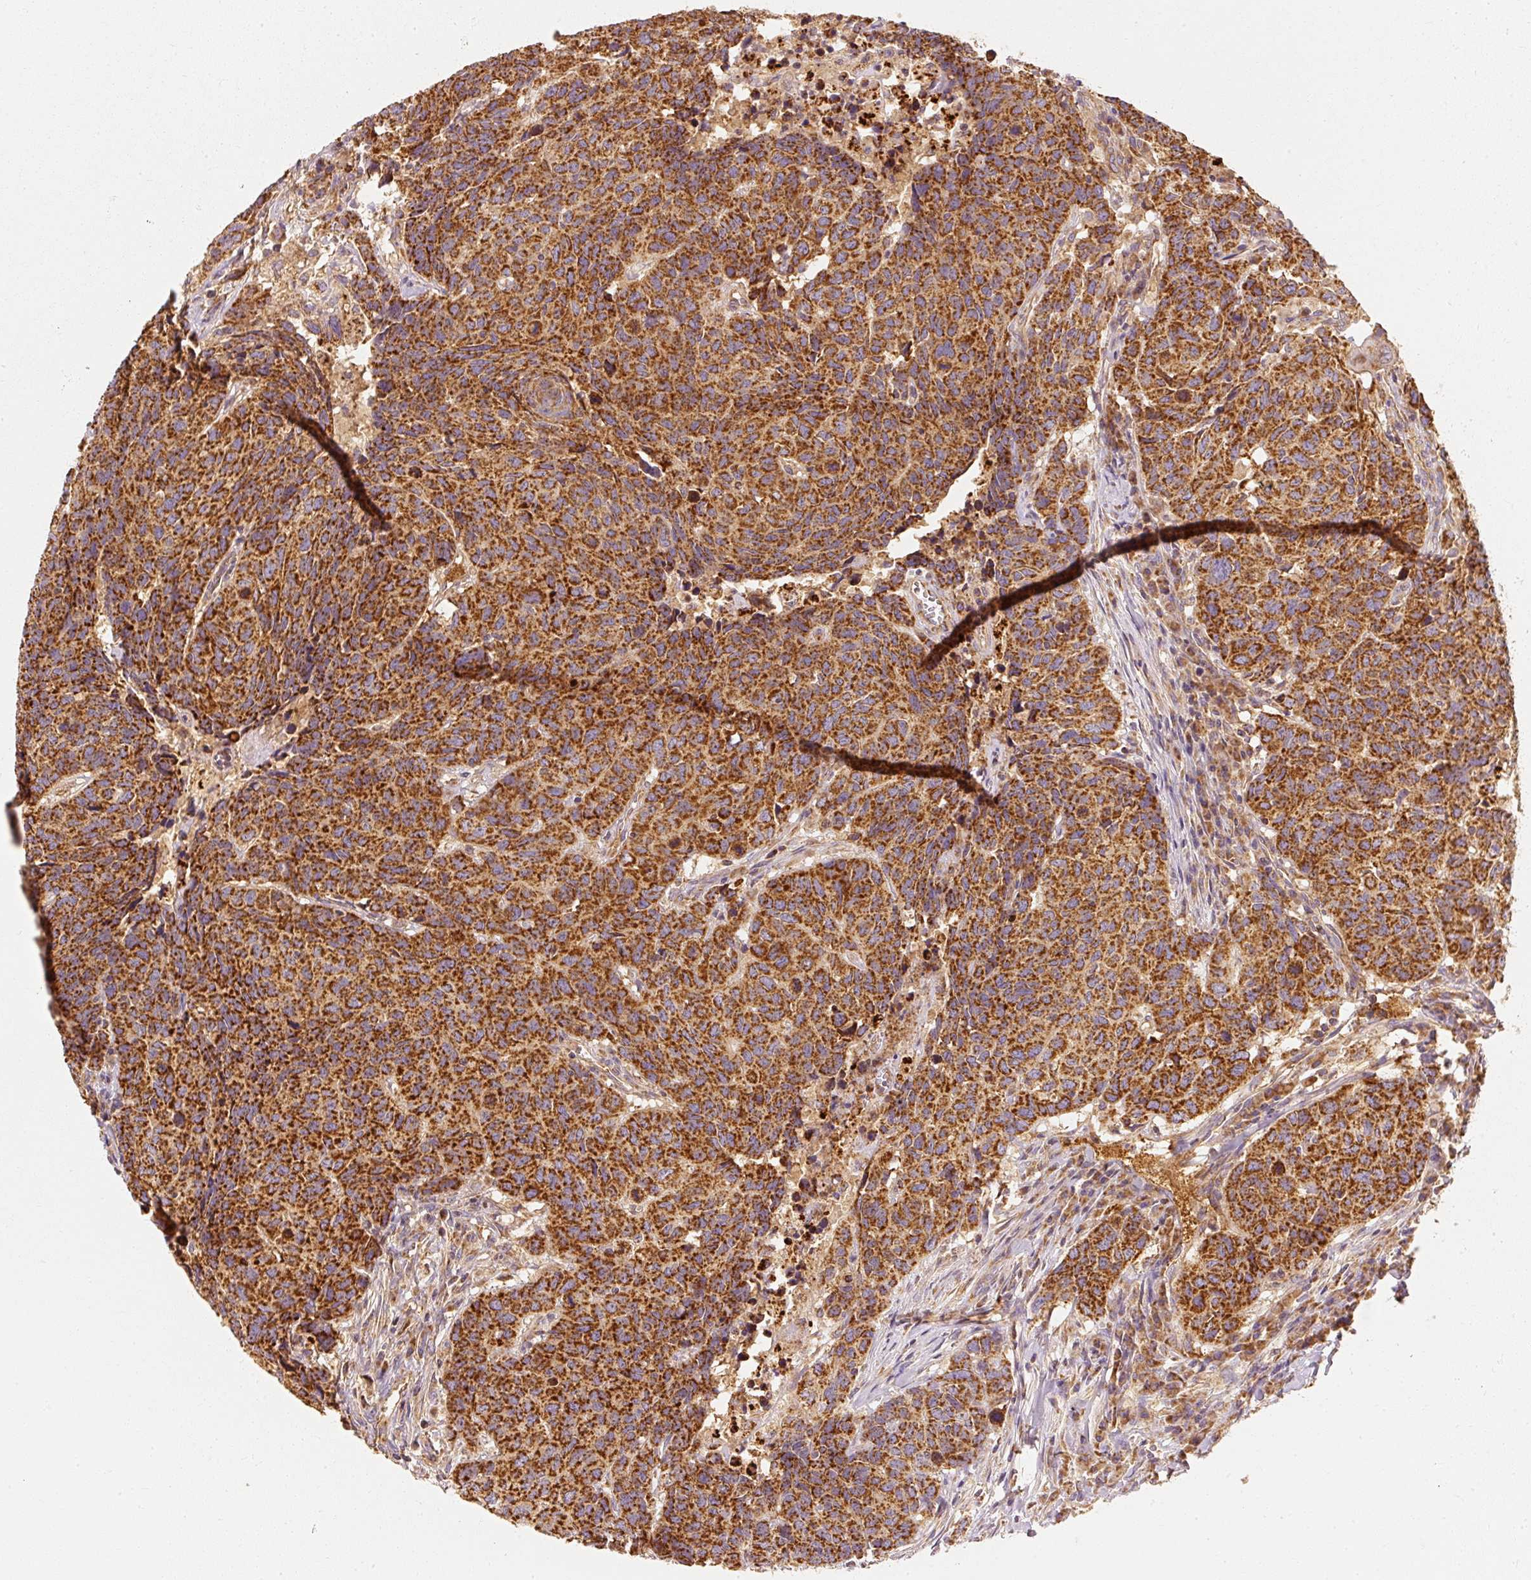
{"staining": {"intensity": "strong", "quantity": ">75%", "location": "cytoplasmic/membranous"}, "tissue": "head and neck cancer", "cell_type": "Tumor cells", "image_type": "cancer", "snomed": [{"axis": "morphology", "description": "Normal tissue, NOS"}, {"axis": "morphology", "description": "Squamous cell carcinoma, NOS"}, {"axis": "topography", "description": "Skeletal muscle"}, {"axis": "topography", "description": "Vascular tissue"}, {"axis": "topography", "description": "Peripheral nerve tissue"}, {"axis": "topography", "description": "Head-Neck"}], "caption": "The histopathology image shows immunohistochemical staining of head and neck squamous cell carcinoma. There is strong cytoplasmic/membranous positivity is seen in approximately >75% of tumor cells.", "gene": "TOMM40", "patient": {"sex": "male", "age": 66}}